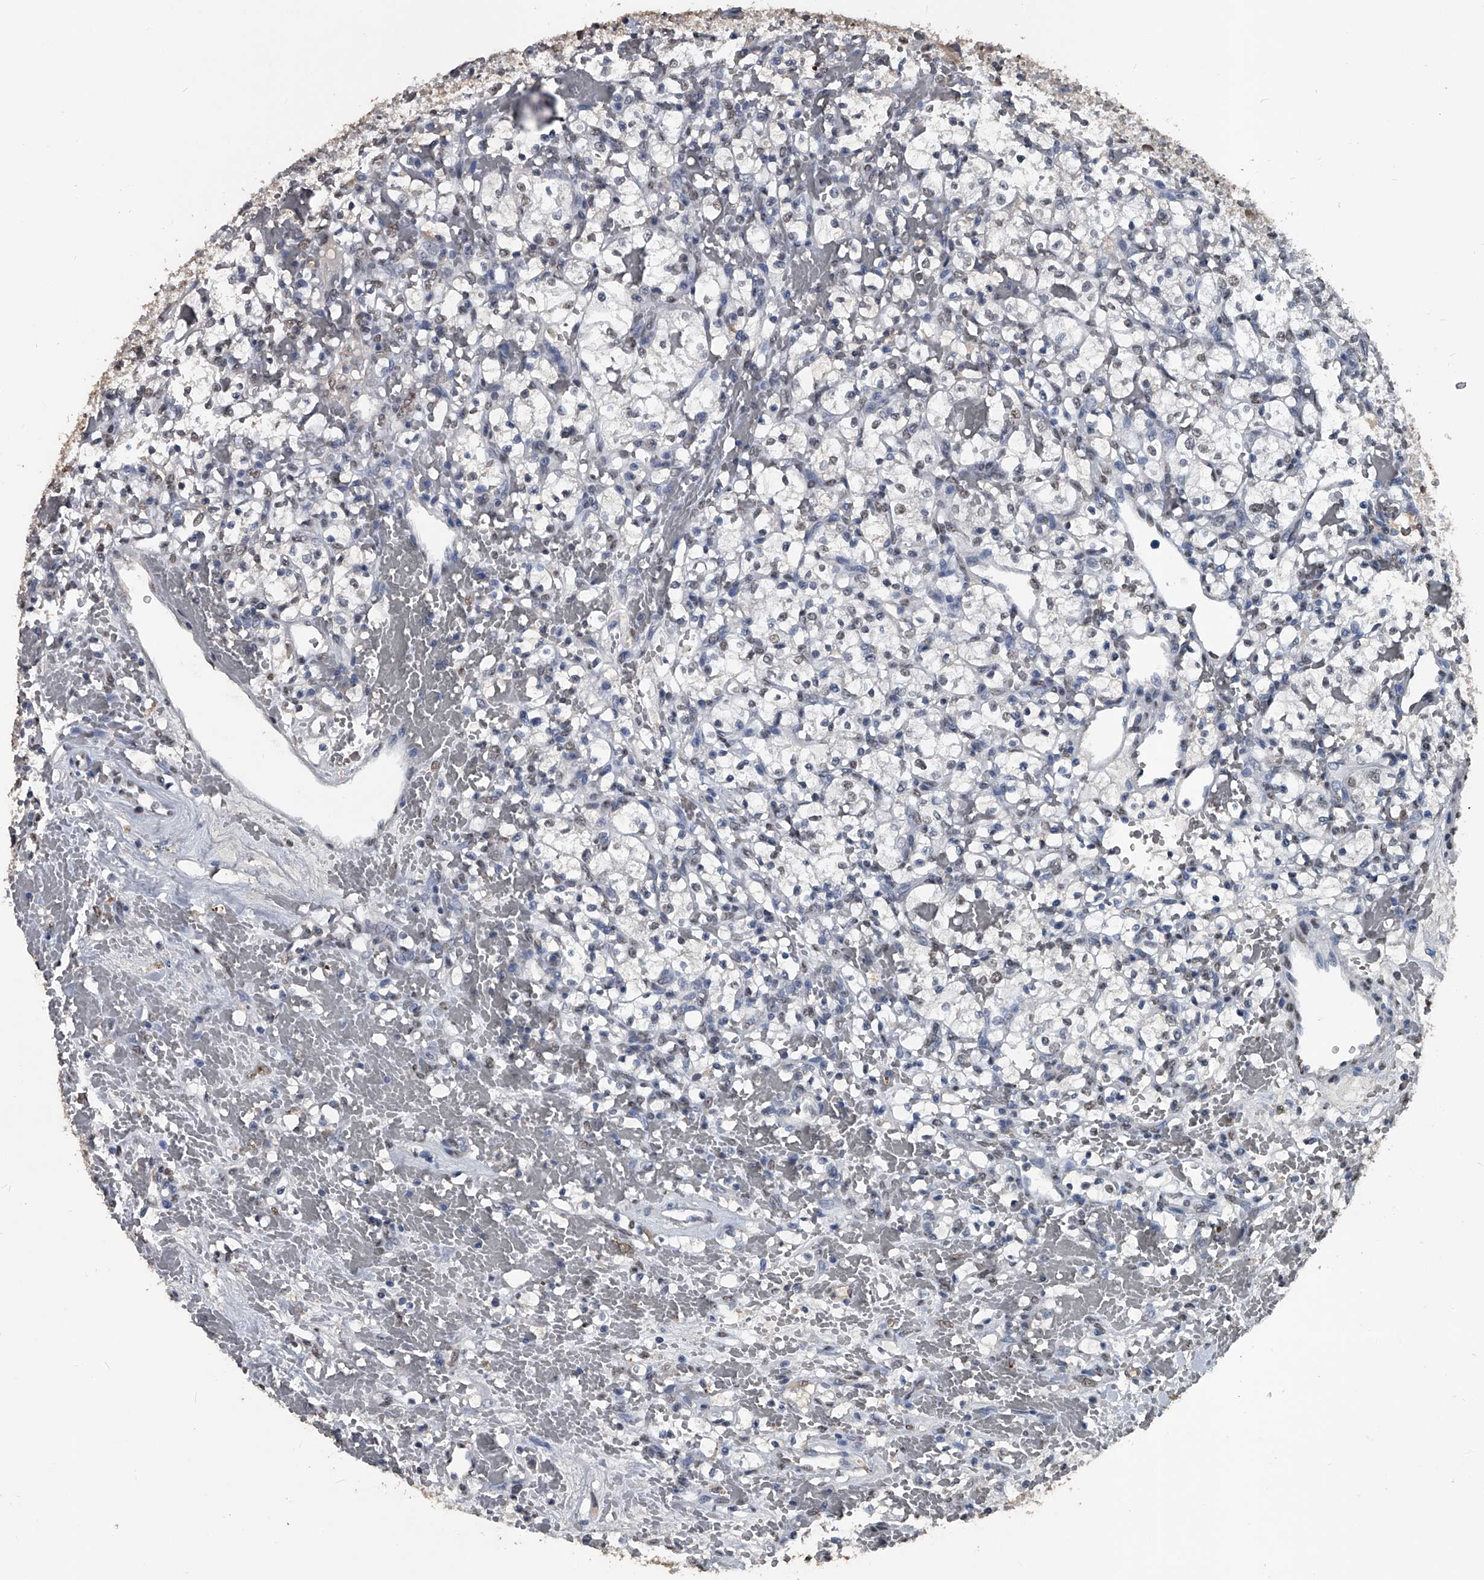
{"staining": {"intensity": "negative", "quantity": "none", "location": "none"}, "tissue": "renal cancer", "cell_type": "Tumor cells", "image_type": "cancer", "snomed": [{"axis": "morphology", "description": "Adenocarcinoma, NOS"}, {"axis": "topography", "description": "Kidney"}], "caption": "Immunohistochemistry (IHC) photomicrograph of human adenocarcinoma (renal) stained for a protein (brown), which reveals no staining in tumor cells.", "gene": "MATR3", "patient": {"sex": "female", "age": 60}}